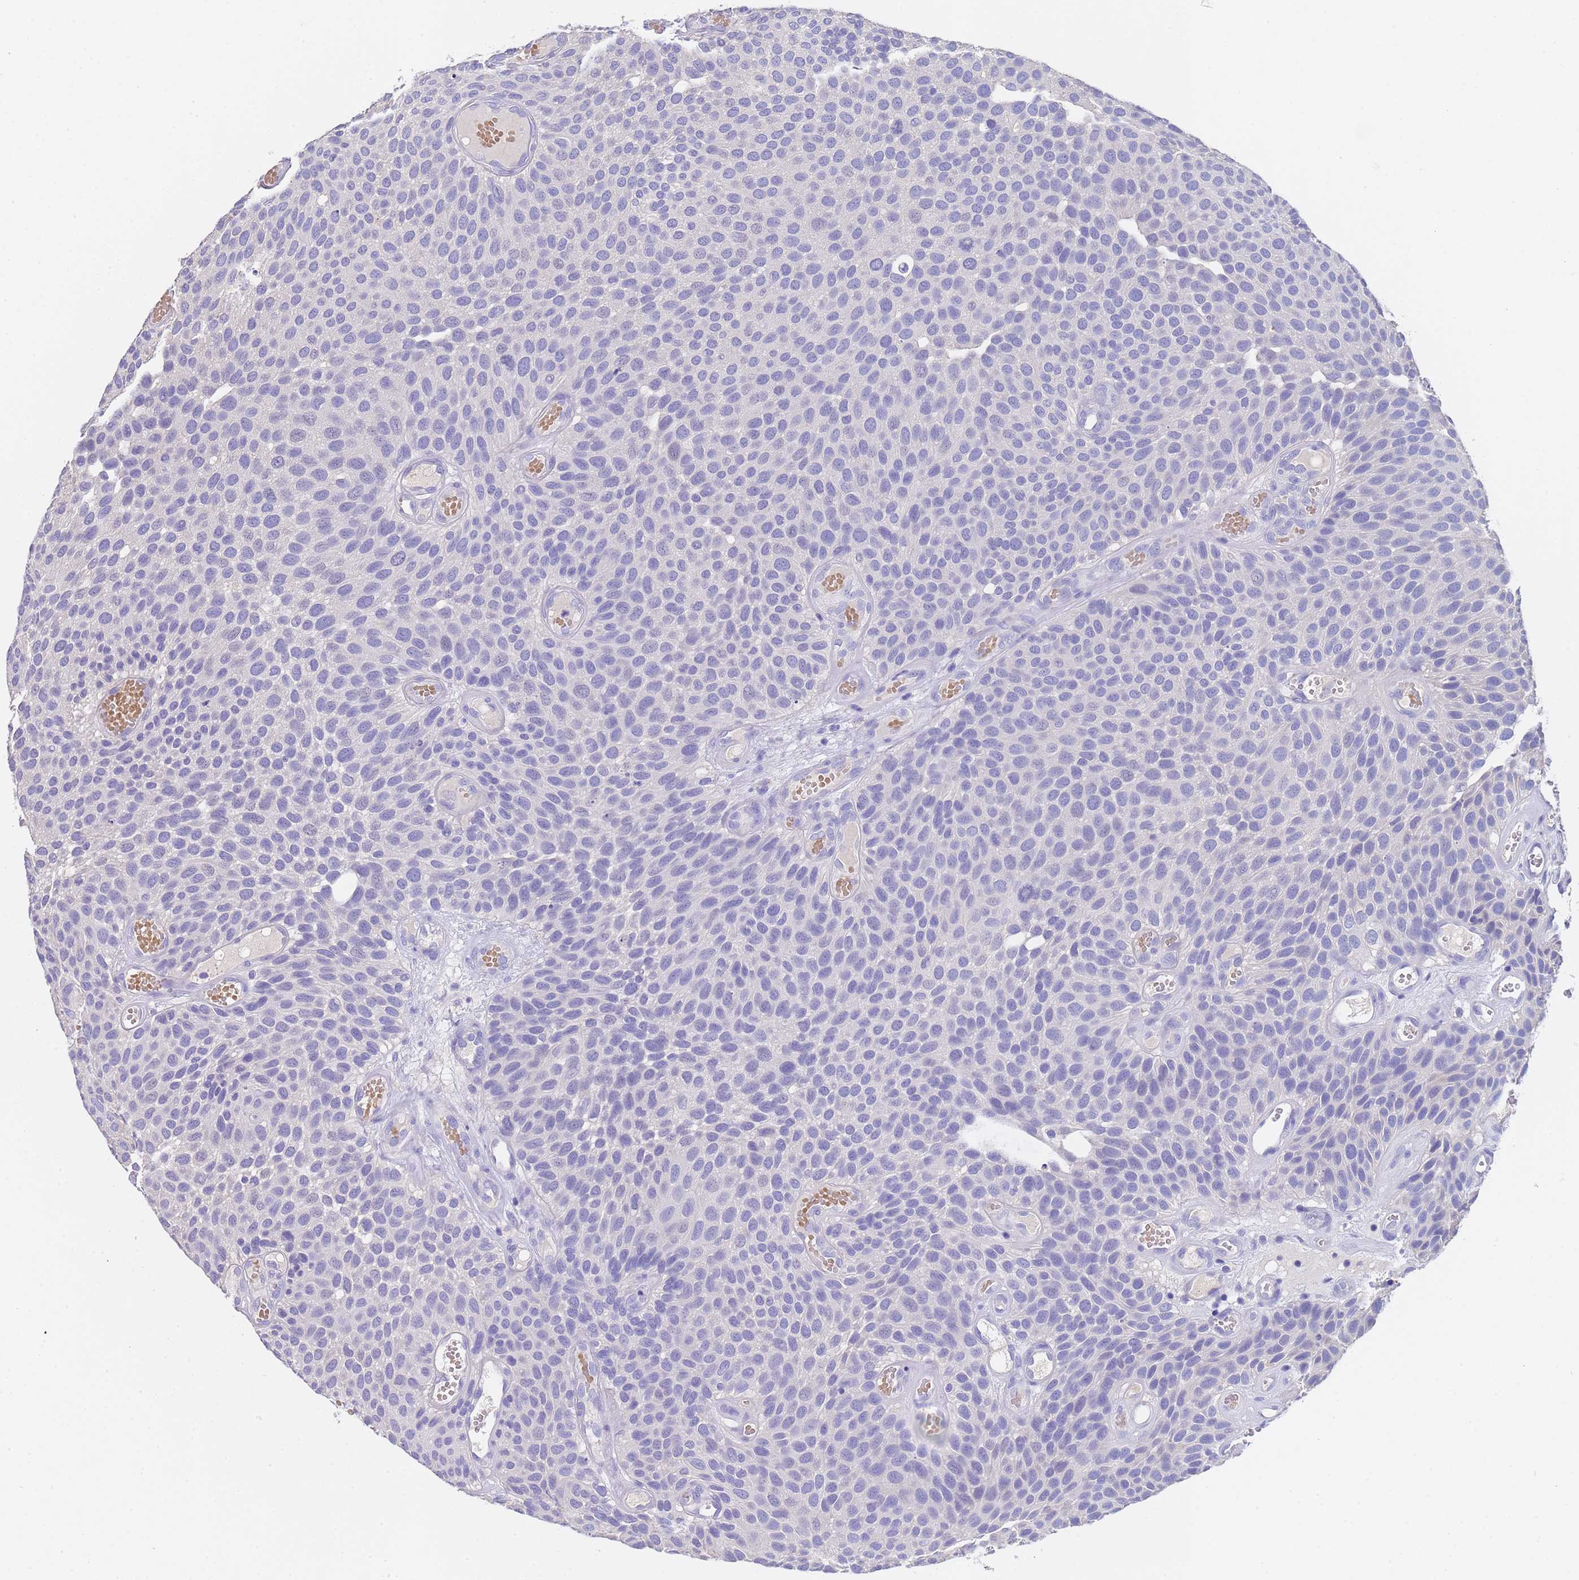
{"staining": {"intensity": "negative", "quantity": "none", "location": "none"}, "tissue": "urothelial cancer", "cell_type": "Tumor cells", "image_type": "cancer", "snomed": [{"axis": "morphology", "description": "Urothelial carcinoma, Low grade"}, {"axis": "topography", "description": "Urinary bladder"}], "caption": "Urothelial carcinoma (low-grade) was stained to show a protein in brown. There is no significant positivity in tumor cells.", "gene": "SLC24A3", "patient": {"sex": "male", "age": 89}}